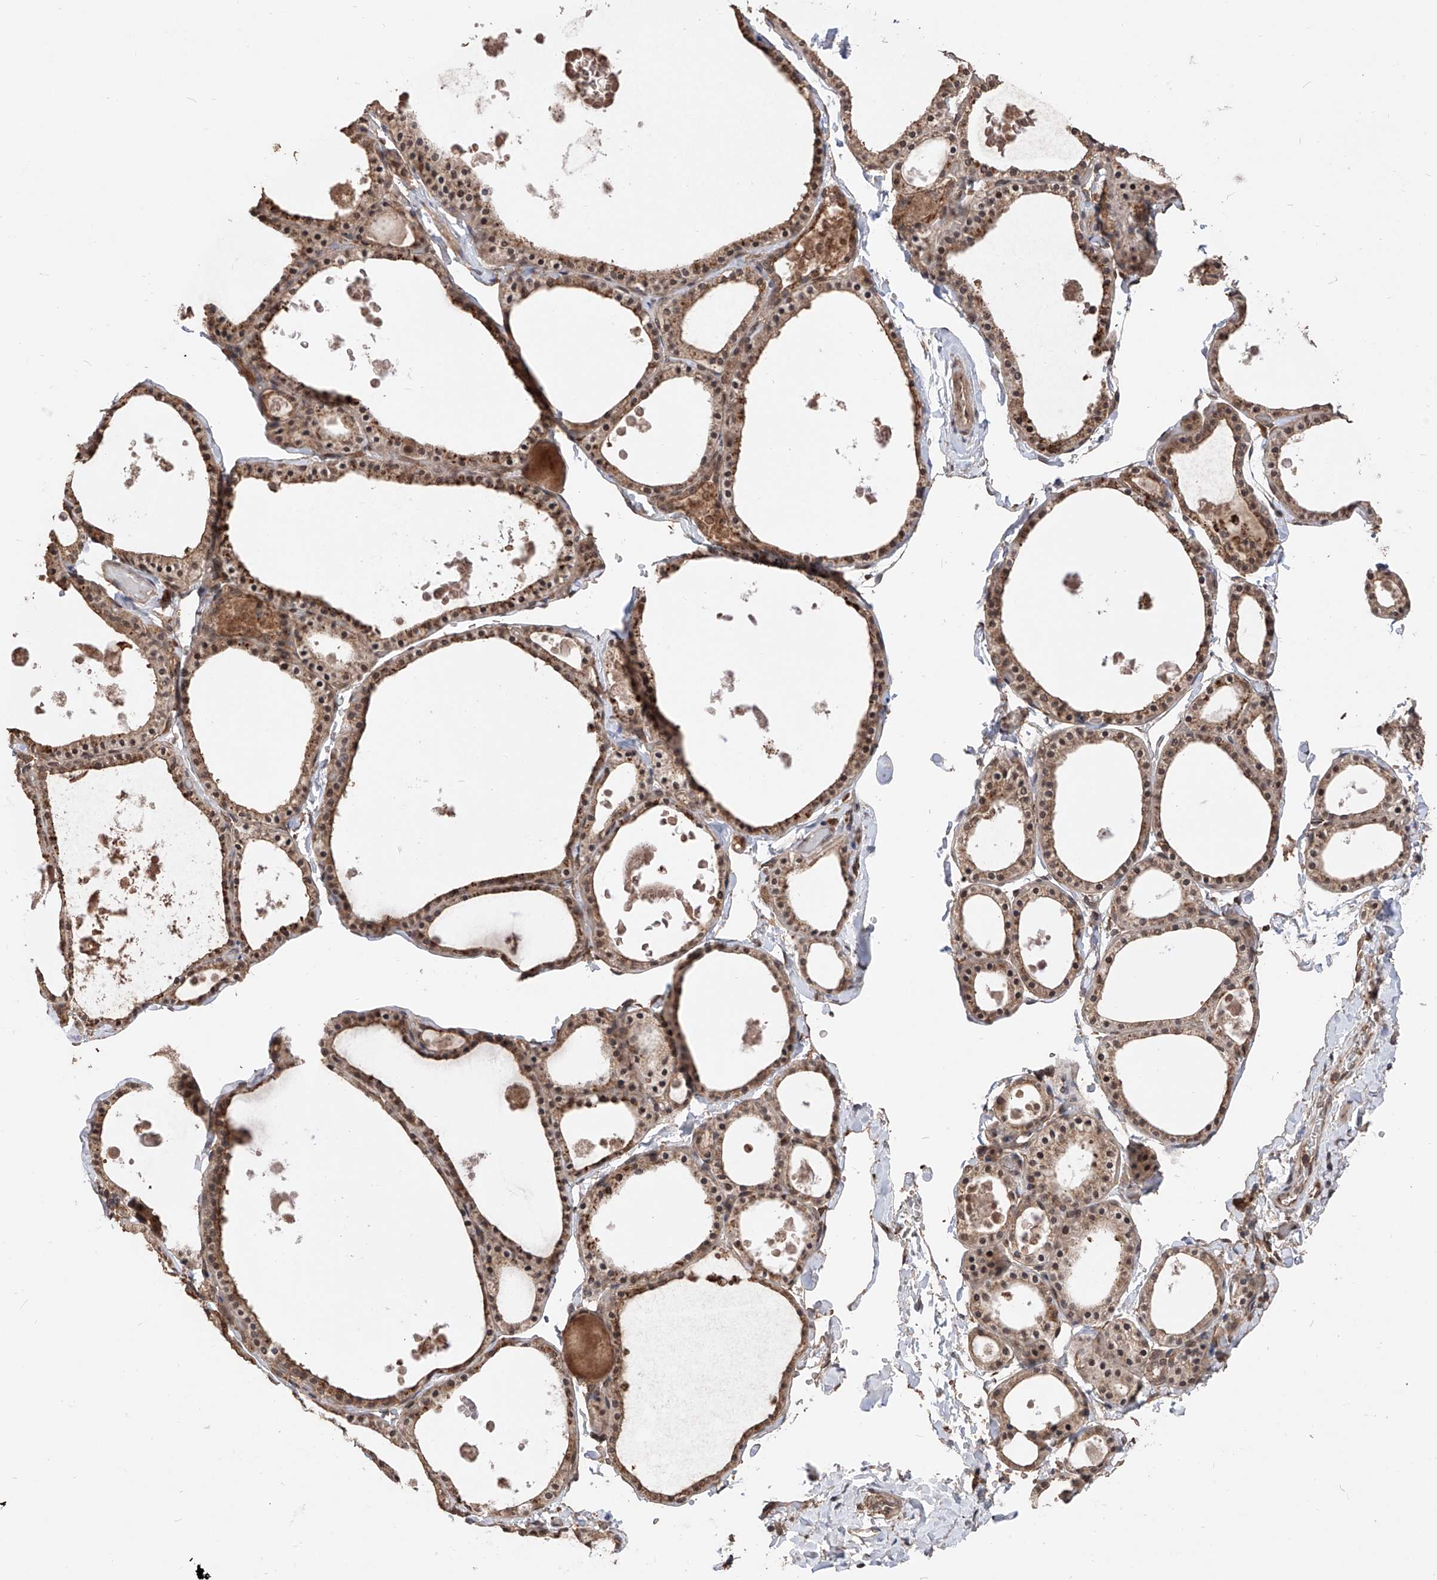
{"staining": {"intensity": "moderate", "quantity": ">75%", "location": "cytoplasmic/membranous,nuclear"}, "tissue": "thyroid gland", "cell_type": "Glandular cells", "image_type": "normal", "snomed": [{"axis": "morphology", "description": "Normal tissue, NOS"}, {"axis": "topography", "description": "Thyroid gland"}], "caption": "Thyroid gland stained with a brown dye demonstrates moderate cytoplasmic/membranous,nuclear positive expression in about >75% of glandular cells.", "gene": "FAM135A", "patient": {"sex": "male", "age": 56}}